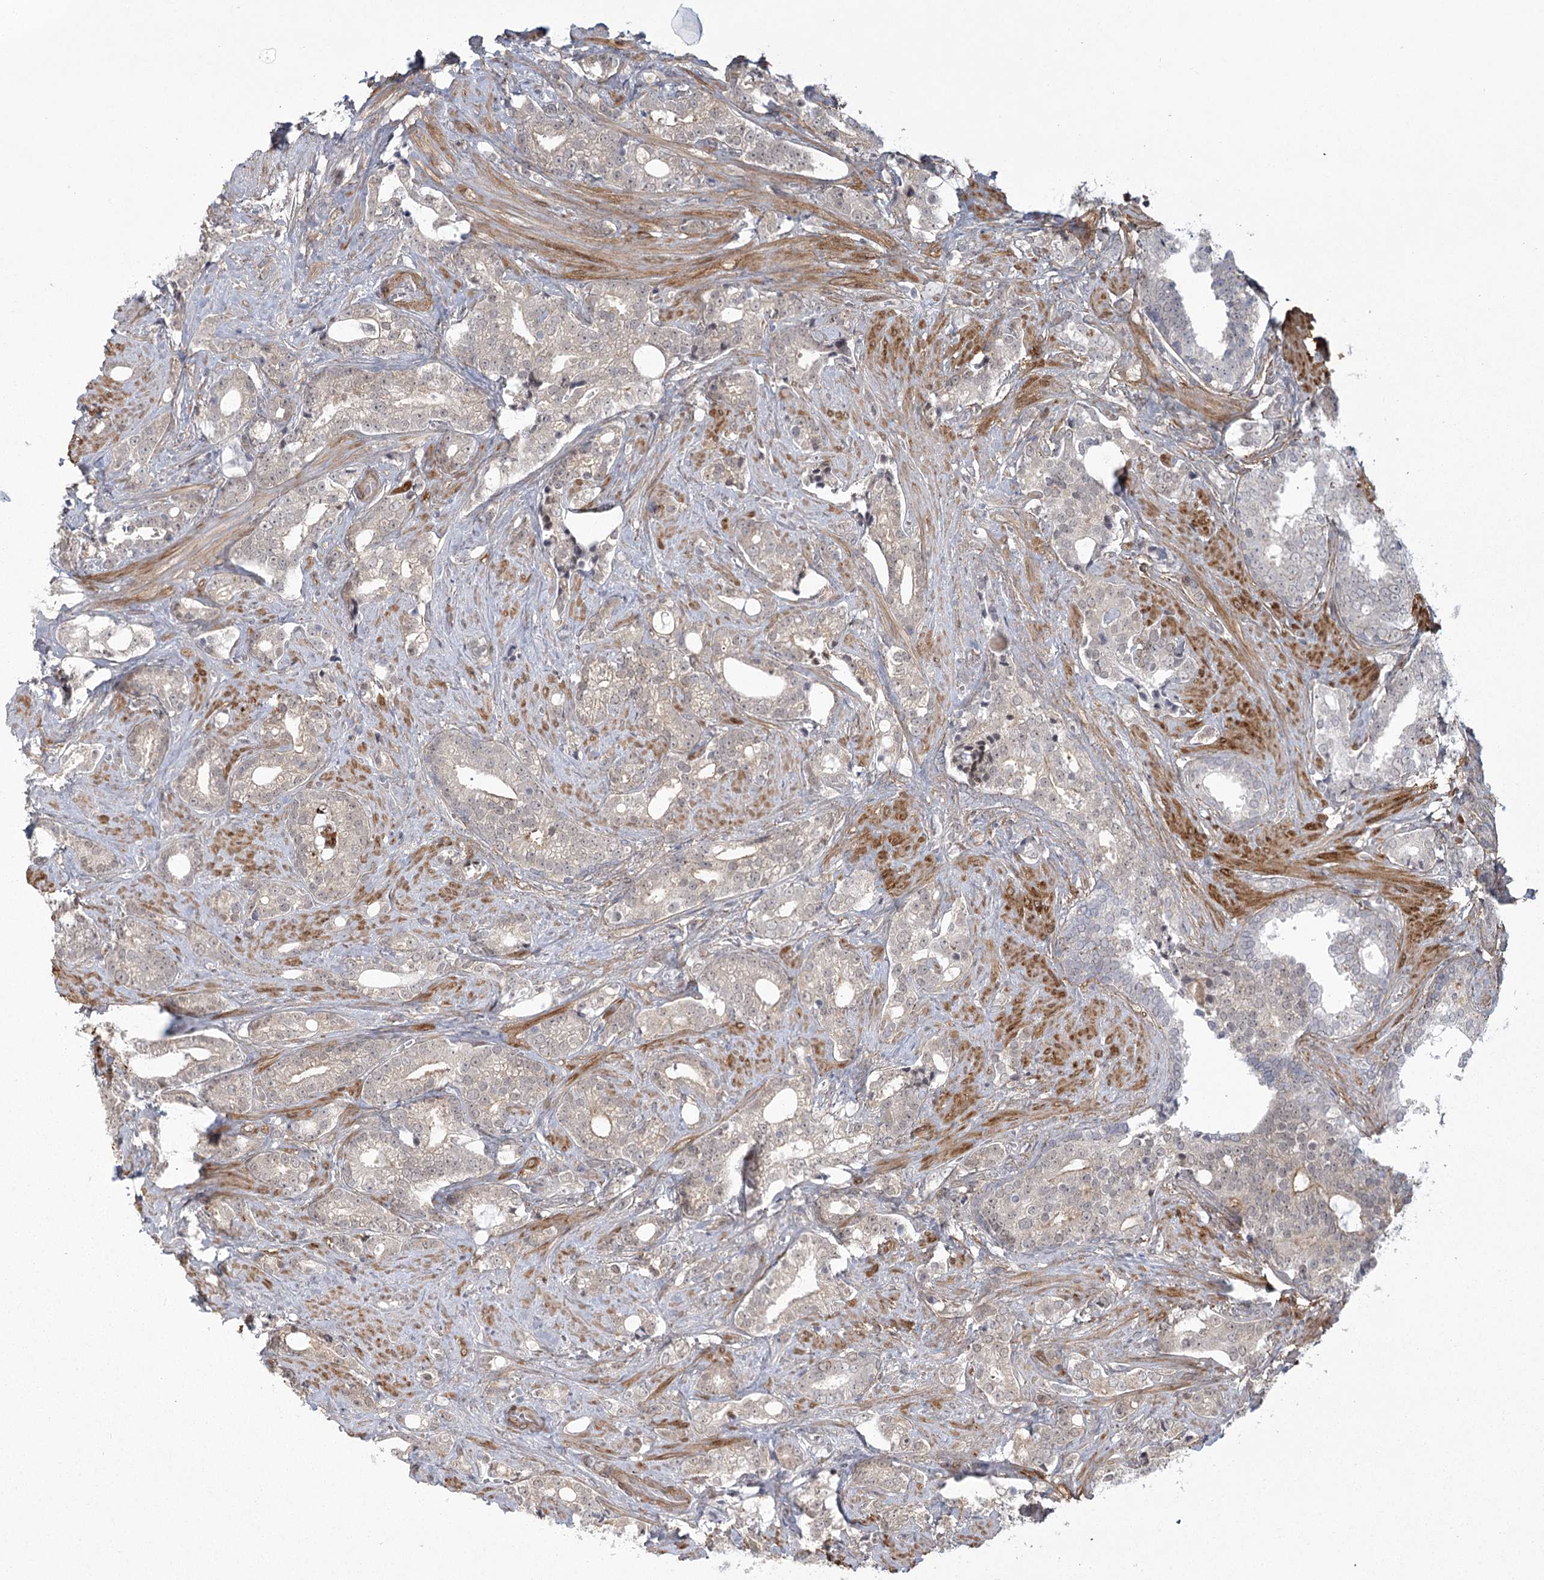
{"staining": {"intensity": "negative", "quantity": "none", "location": "none"}, "tissue": "prostate cancer", "cell_type": "Tumor cells", "image_type": "cancer", "snomed": [{"axis": "morphology", "description": "Adenocarcinoma, High grade"}, {"axis": "topography", "description": "Prostate and seminal vesicle, NOS"}], "caption": "DAB (3,3'-diaminobenzidine) immunohistochemical staining of prostate high-grade adenocarcinoma reveals no significant positivity in tumor cells.", "gene": "MED28", "patient": {"sex": "male", "age": 67}}